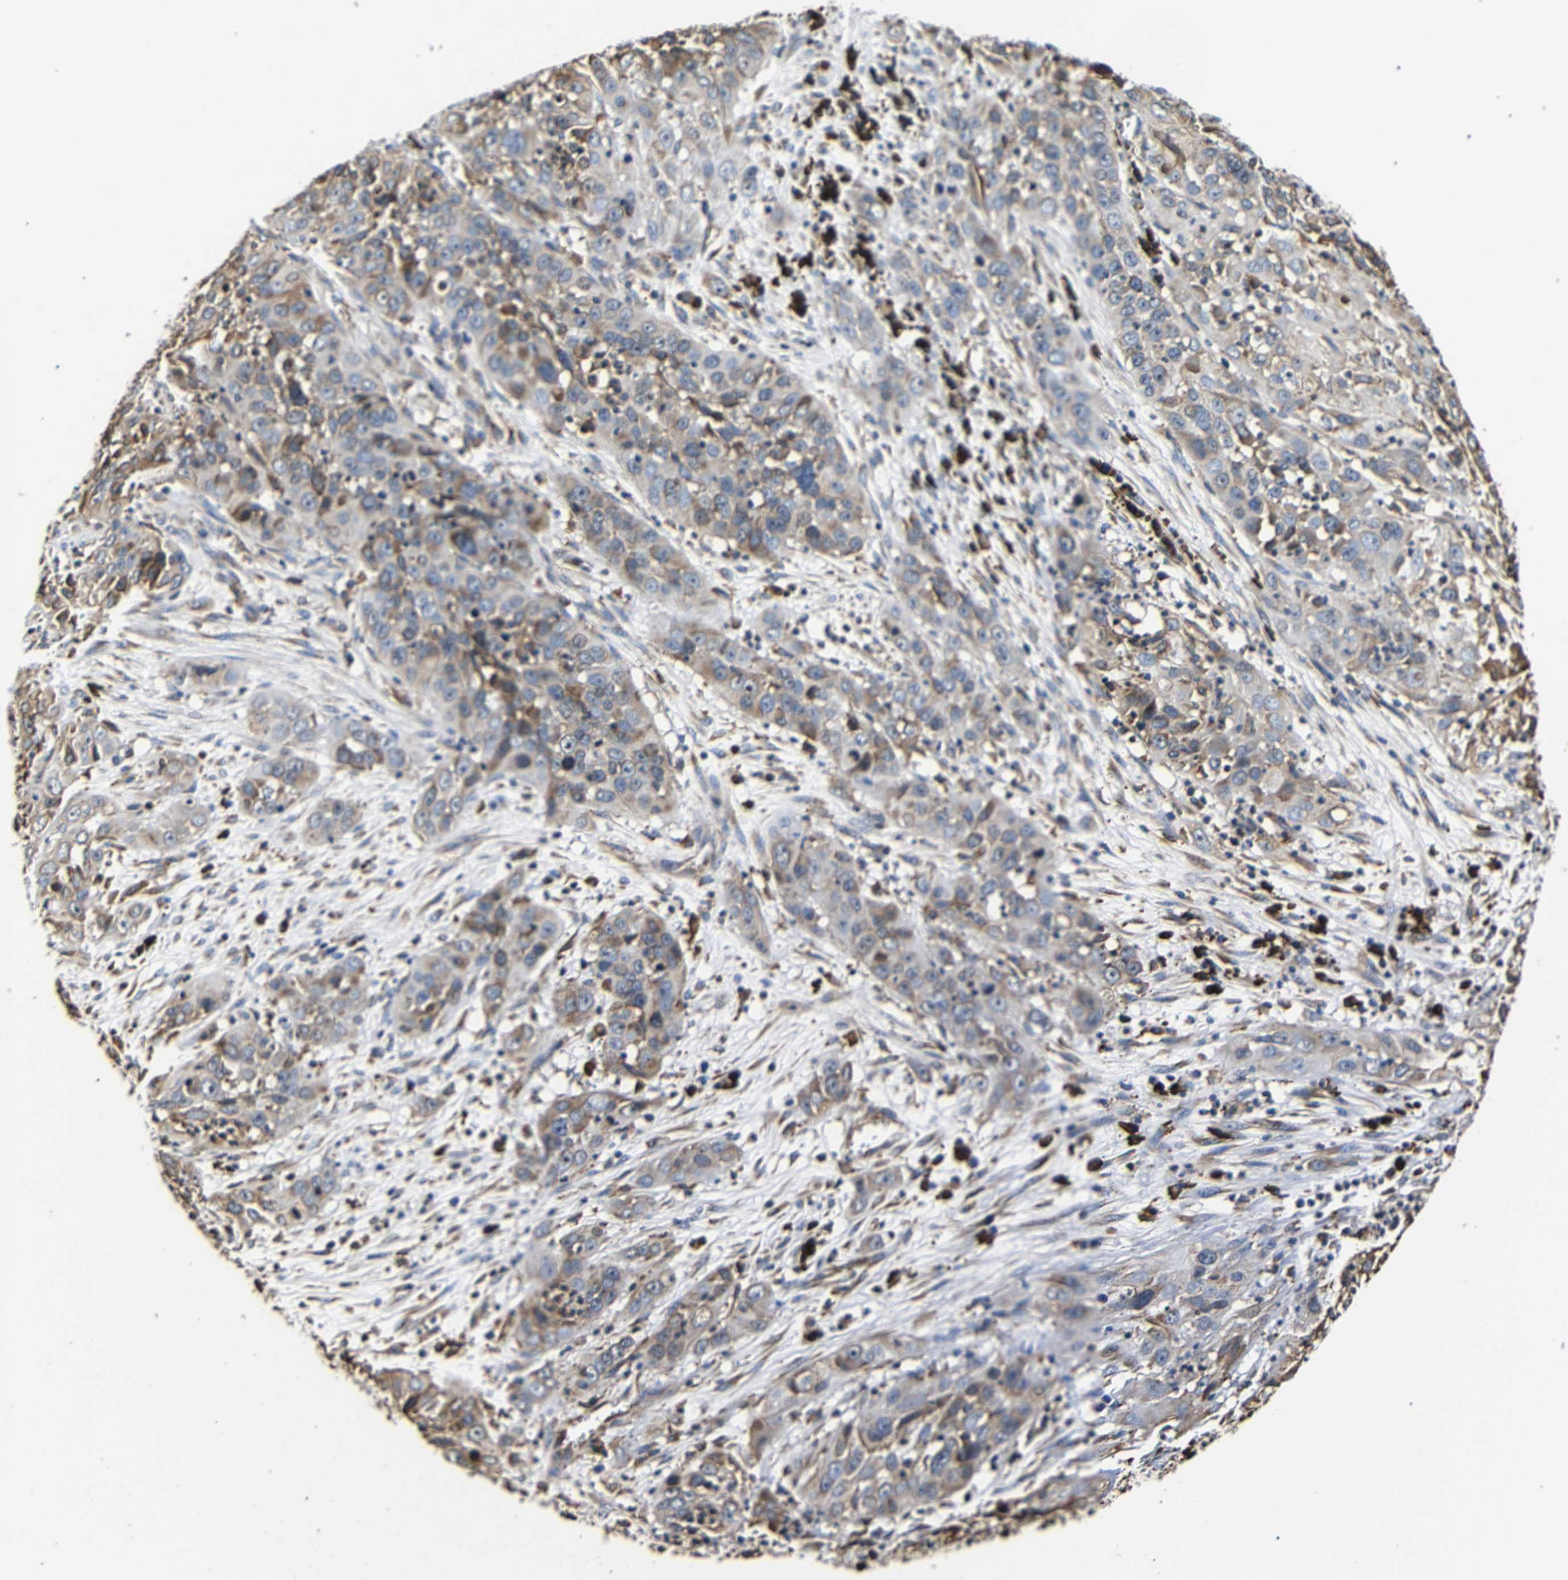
{"staining": {"intensity": "moderate", "quantity": "<25%", "location": "cytoplasmic/membranous"}, "tissue": "cervical cancer", "cell_type": "Tumor cells", "image_type": "cancer", "snomed": [{"axis": "morphology", "description": "Squamous cell carcinoma, NOS"}, {"axis": "topography", "description": "Cervix"}], "caption": "High-magnification brightfield microscopy of cervical squamous cell carcinoma stained with DAB (3,3'-diaminobenzidine) (brown) and counterstained with hematoxylin (blue). tumor cells exhibit moderate cytoplasmic/membranous positivity is appreciated in about<25% of cells.", "gene": "HHIP", "patient": {"sex": "female", "age": 32}}